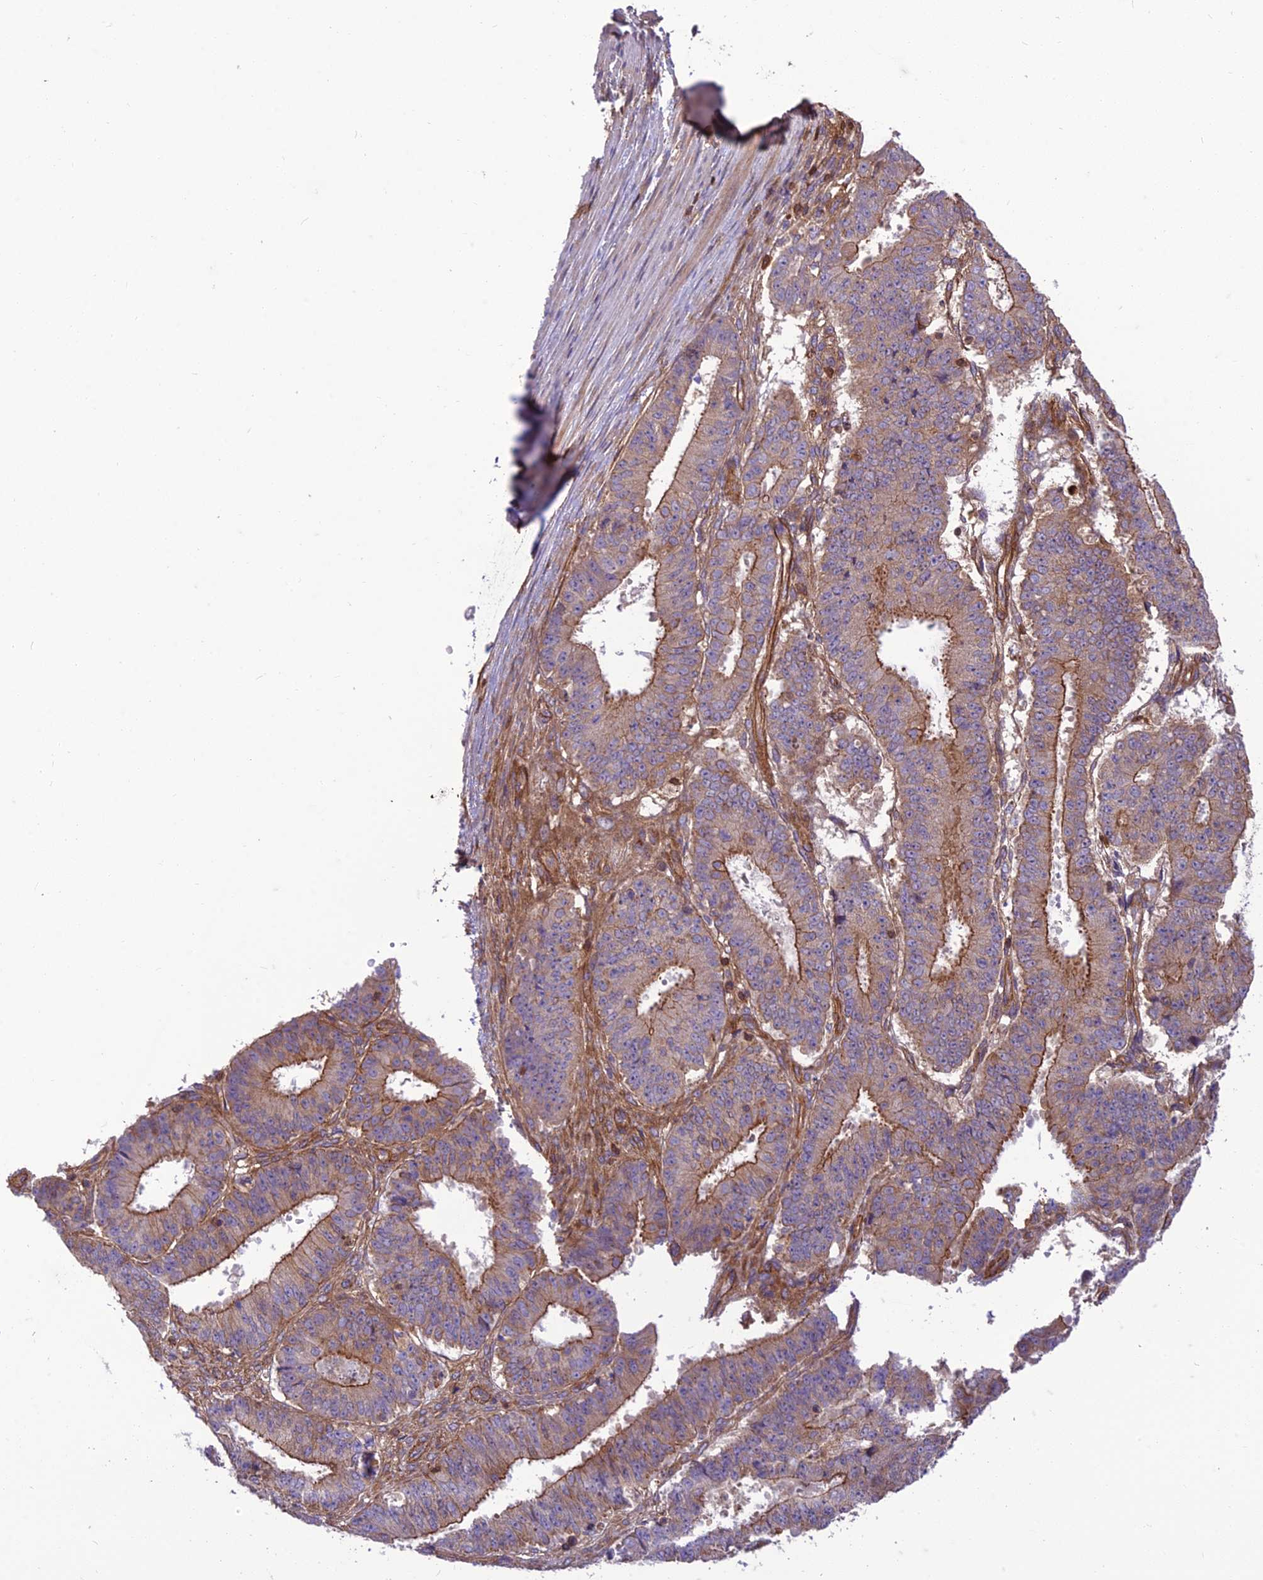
{"staining": {"intensity": "moderate", "quantity": "25%-75%", "location": "cytoplasmic/membranous"}, "tissue": "ovarian cancer", "cell_type": "Tumor cells", "image_type": "cancer", "snomed": [{"axis": "morphology", "description": "Carcinoma, endometroid"}, {"axis": "topography", "description": "Appendix"}, {"axis": "topography", "description": "Ovary"}], "caption": "This is an image of immunohistochemistry (IHC) staining of ovarian endometroid carcinoma, which shows moderate positivity in the cytoplasmic/membranous of tumor cells.", "gene": "HPSE2", "patient": {"sex": "female", "age": 42}}